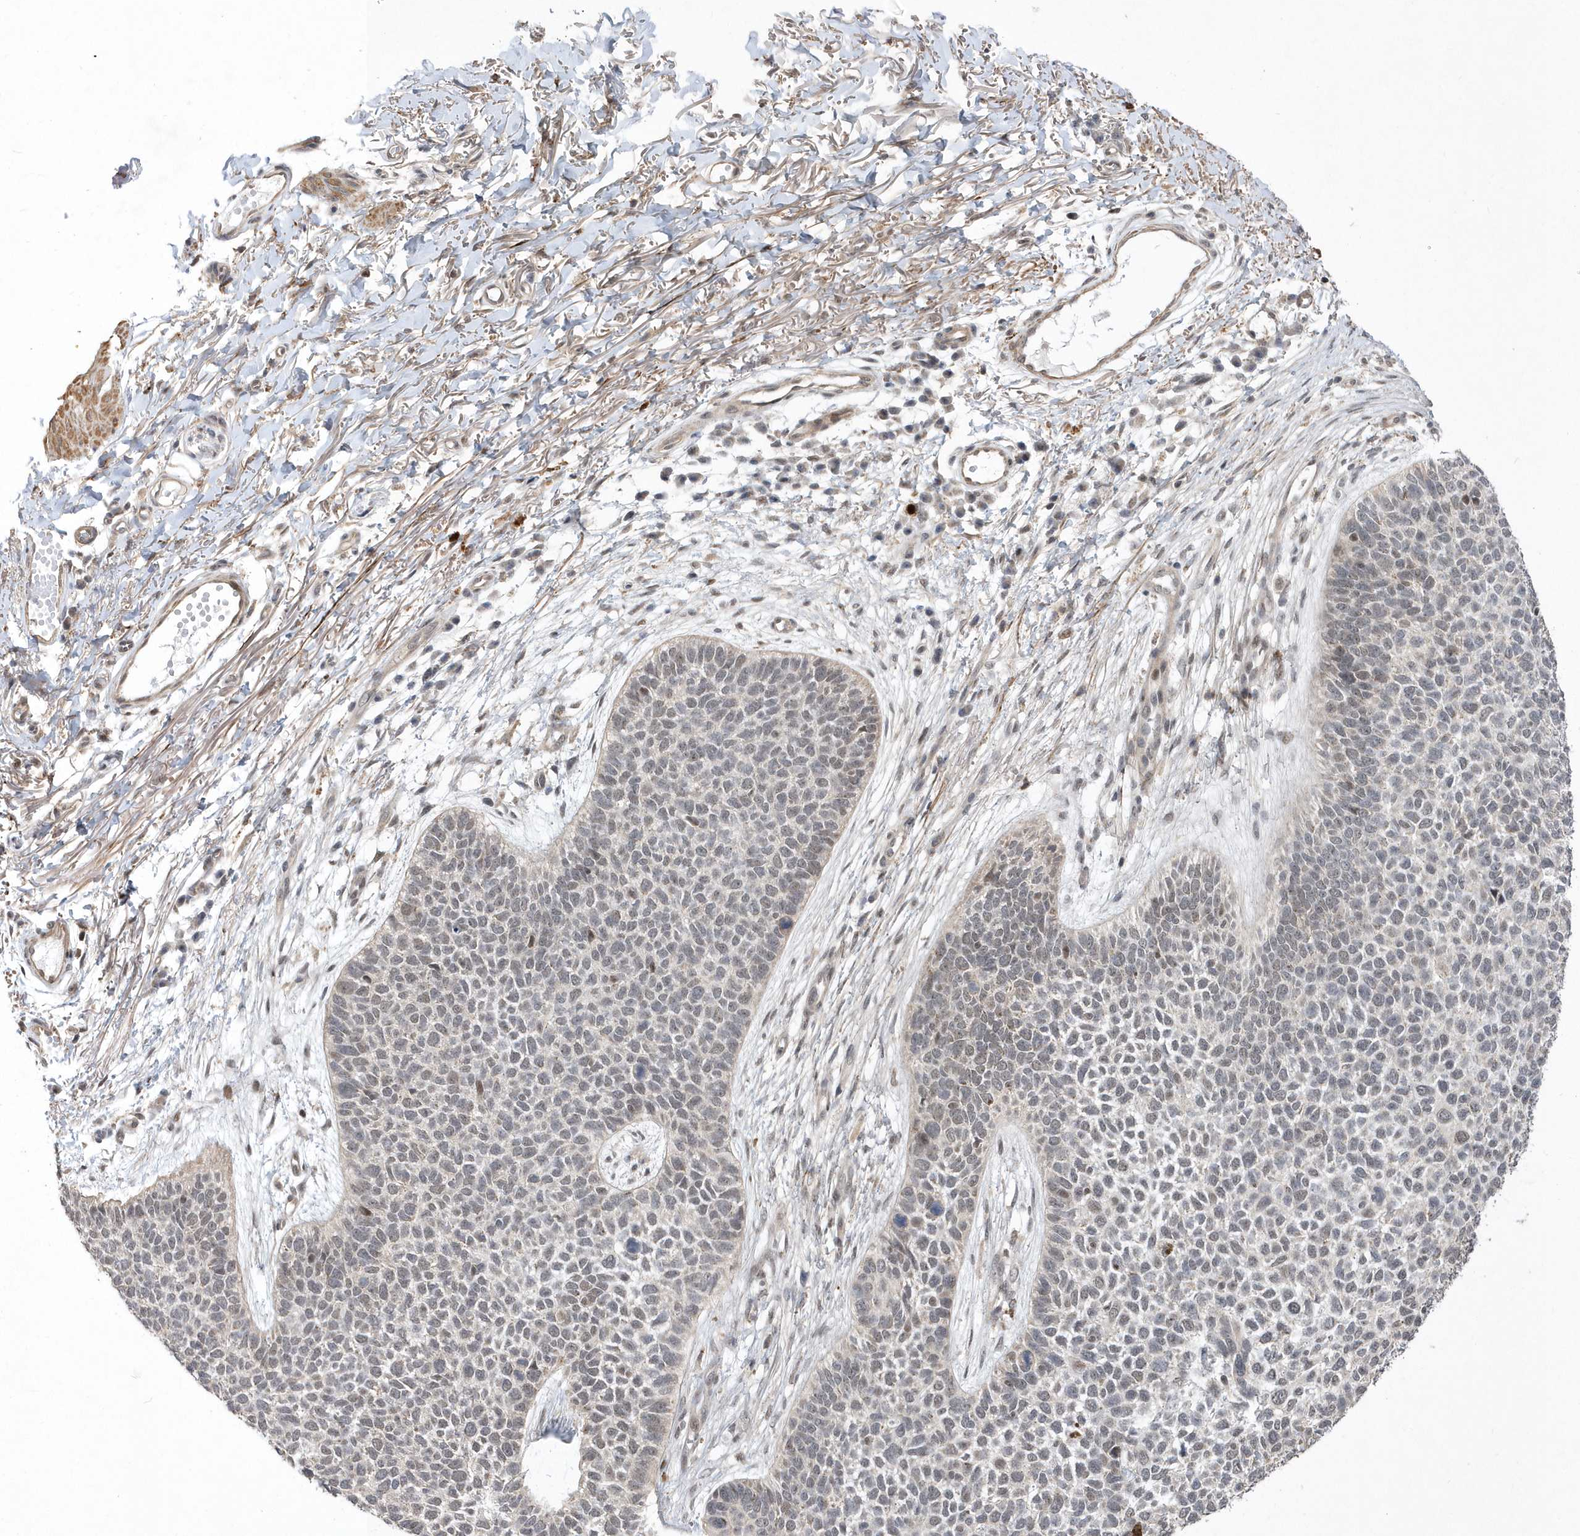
{"staining": {"intensity": "weak", "quantity": "25%-75%", "location": "nuclear"}, "tissue": "skin cancer", "cell_type": "Tumor cells", "image_type": "cancer", "snomed": [{"axis": "morphology", "description": "Basal cell carcinoma"}, {"axis": "topography", "description": "Skin"}], "caption": "Skin cancer stained with a protein marker shows weak staining in tumor cells.", "gene": "BOD1L1", "patient": {"sex": "female", "age": 84}}